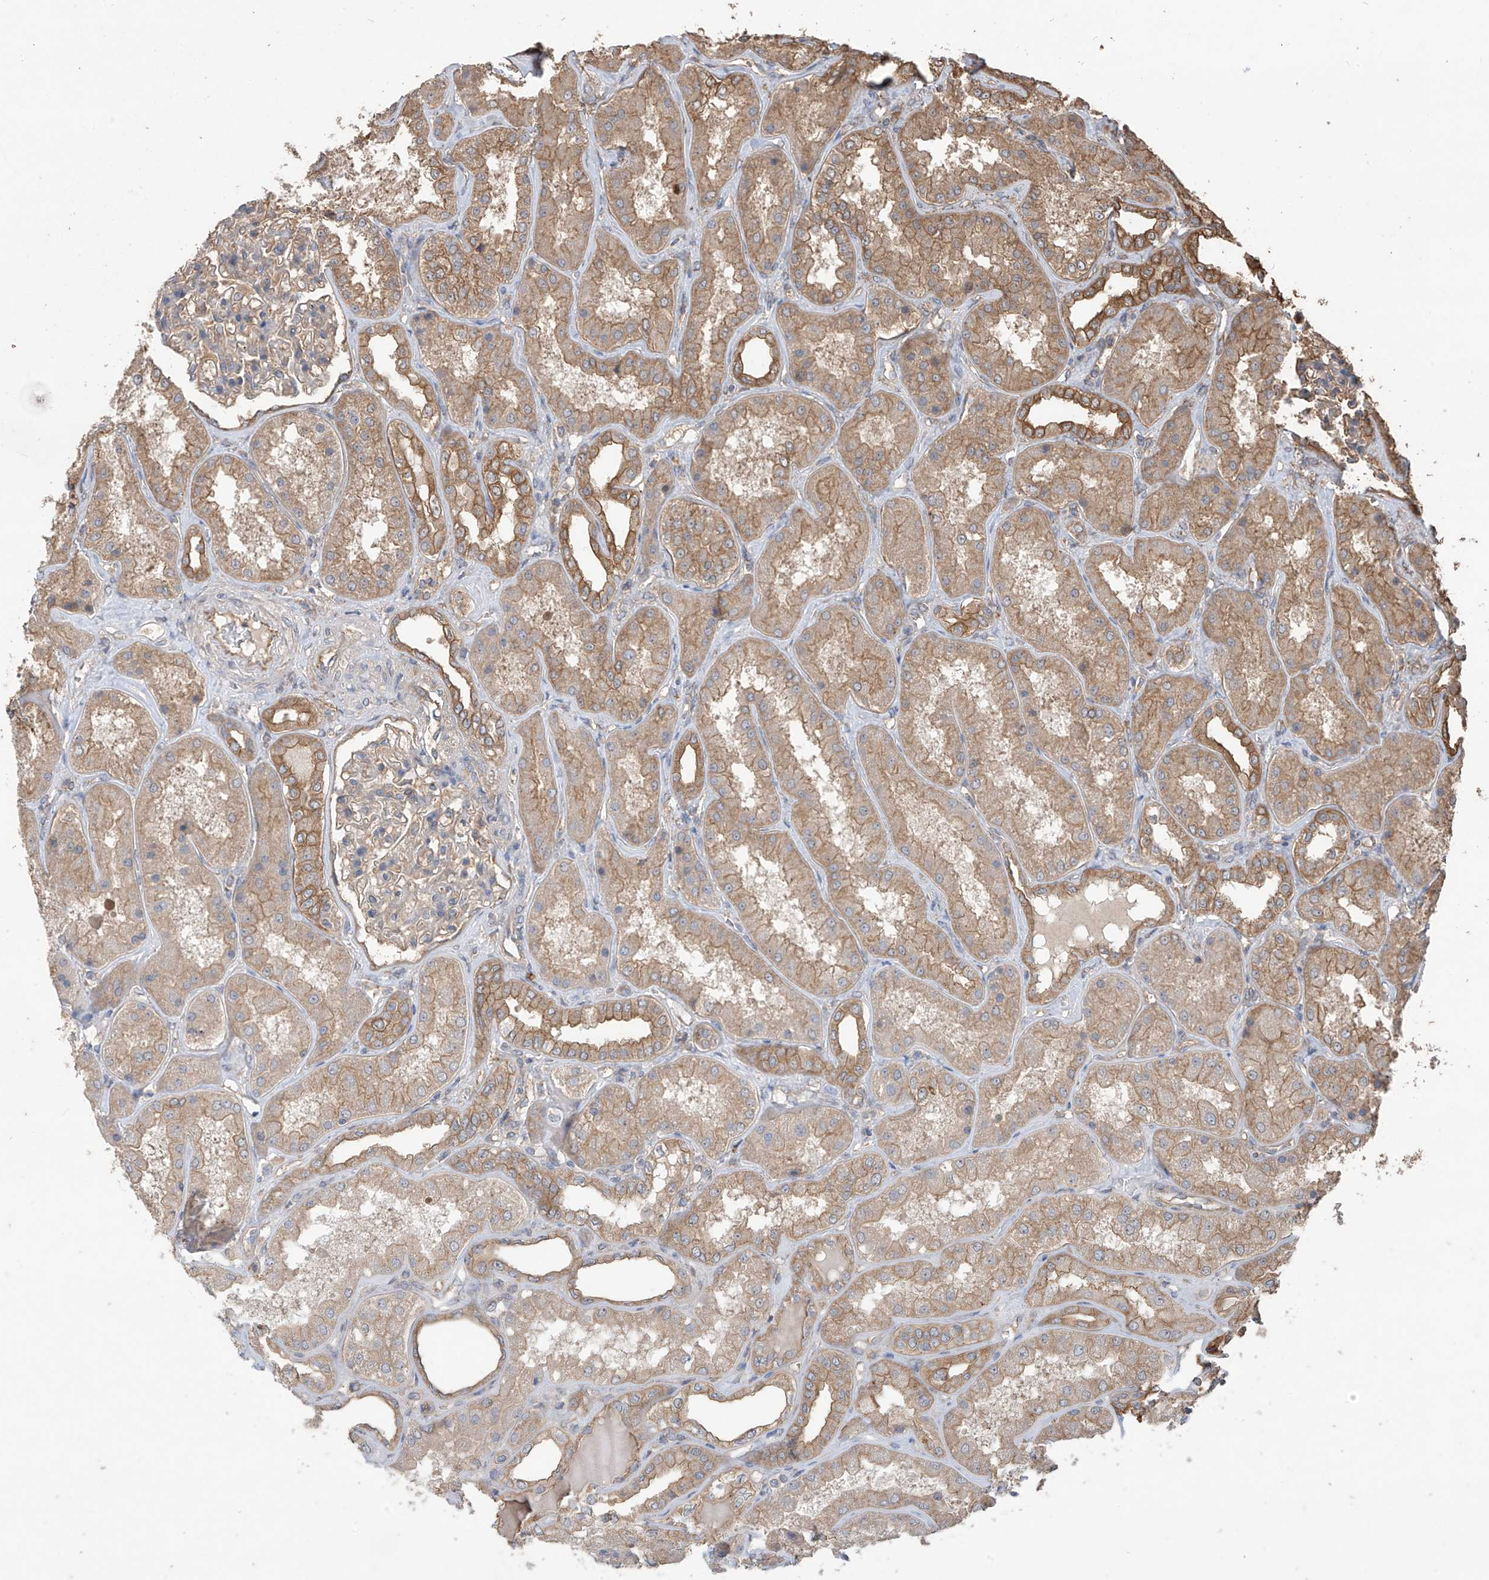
{"staining": {"intensity": "moderate", "quantity": "<25%", "location": "cytoplasmic/membranous"}, "tissue": "kidney", "cell_type": "Cells in glomeruli", "image_type": "normal", "snomed": [{"axis": "morphology", "description": "Normal tissue, NOS"}, {"axis": "topography", "description": "Kidney"}], "caption": "Immunohistochemistry of unremarkable human kidney exhibits low levels of moderate cytoplasmic/membranous staining in about <25% of cells in glomeruli. (Brightfield microscopy of DAB IHC at high magnification).", "gene": "AGBL5", "patient": {"sex": "female", "age": 56}}